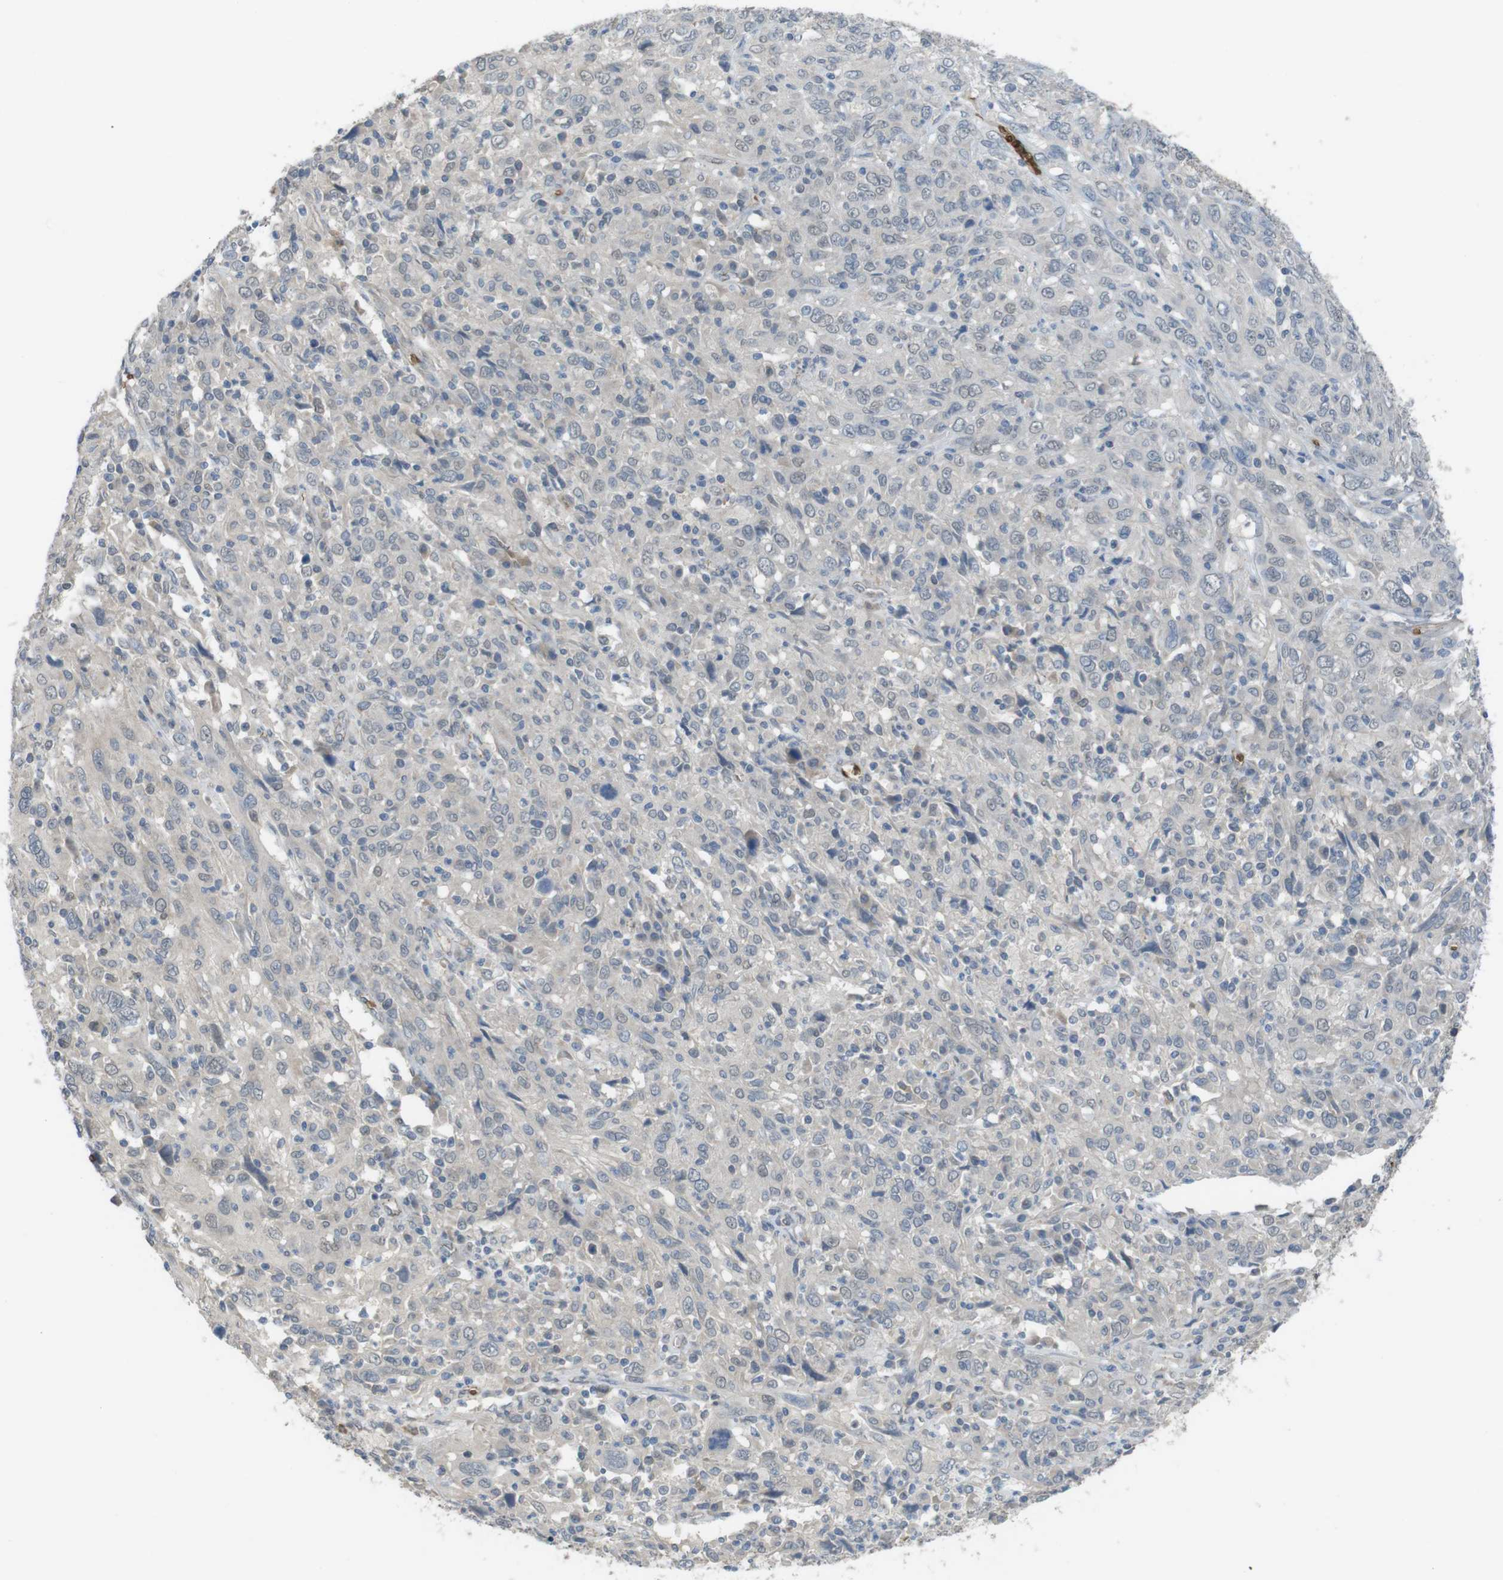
{"staining": {"intensity": "negative", "quantity": "none", "location": "none"}, "tissue": "cervical cancer", "cell_type": "Tumor cells", "image_type": "cancer", "snomed": [{"axis": "morphology", "description": "Squamous cell carcinoma, NOS"}, {"axis": "topography", "description": "Cervix"}], "caption": "Tumor cells are negative for protein expression in human cervical squamous cell carcinoma.", "gene": "GYPA", "patient": {"sex": "female", "age": 46}}